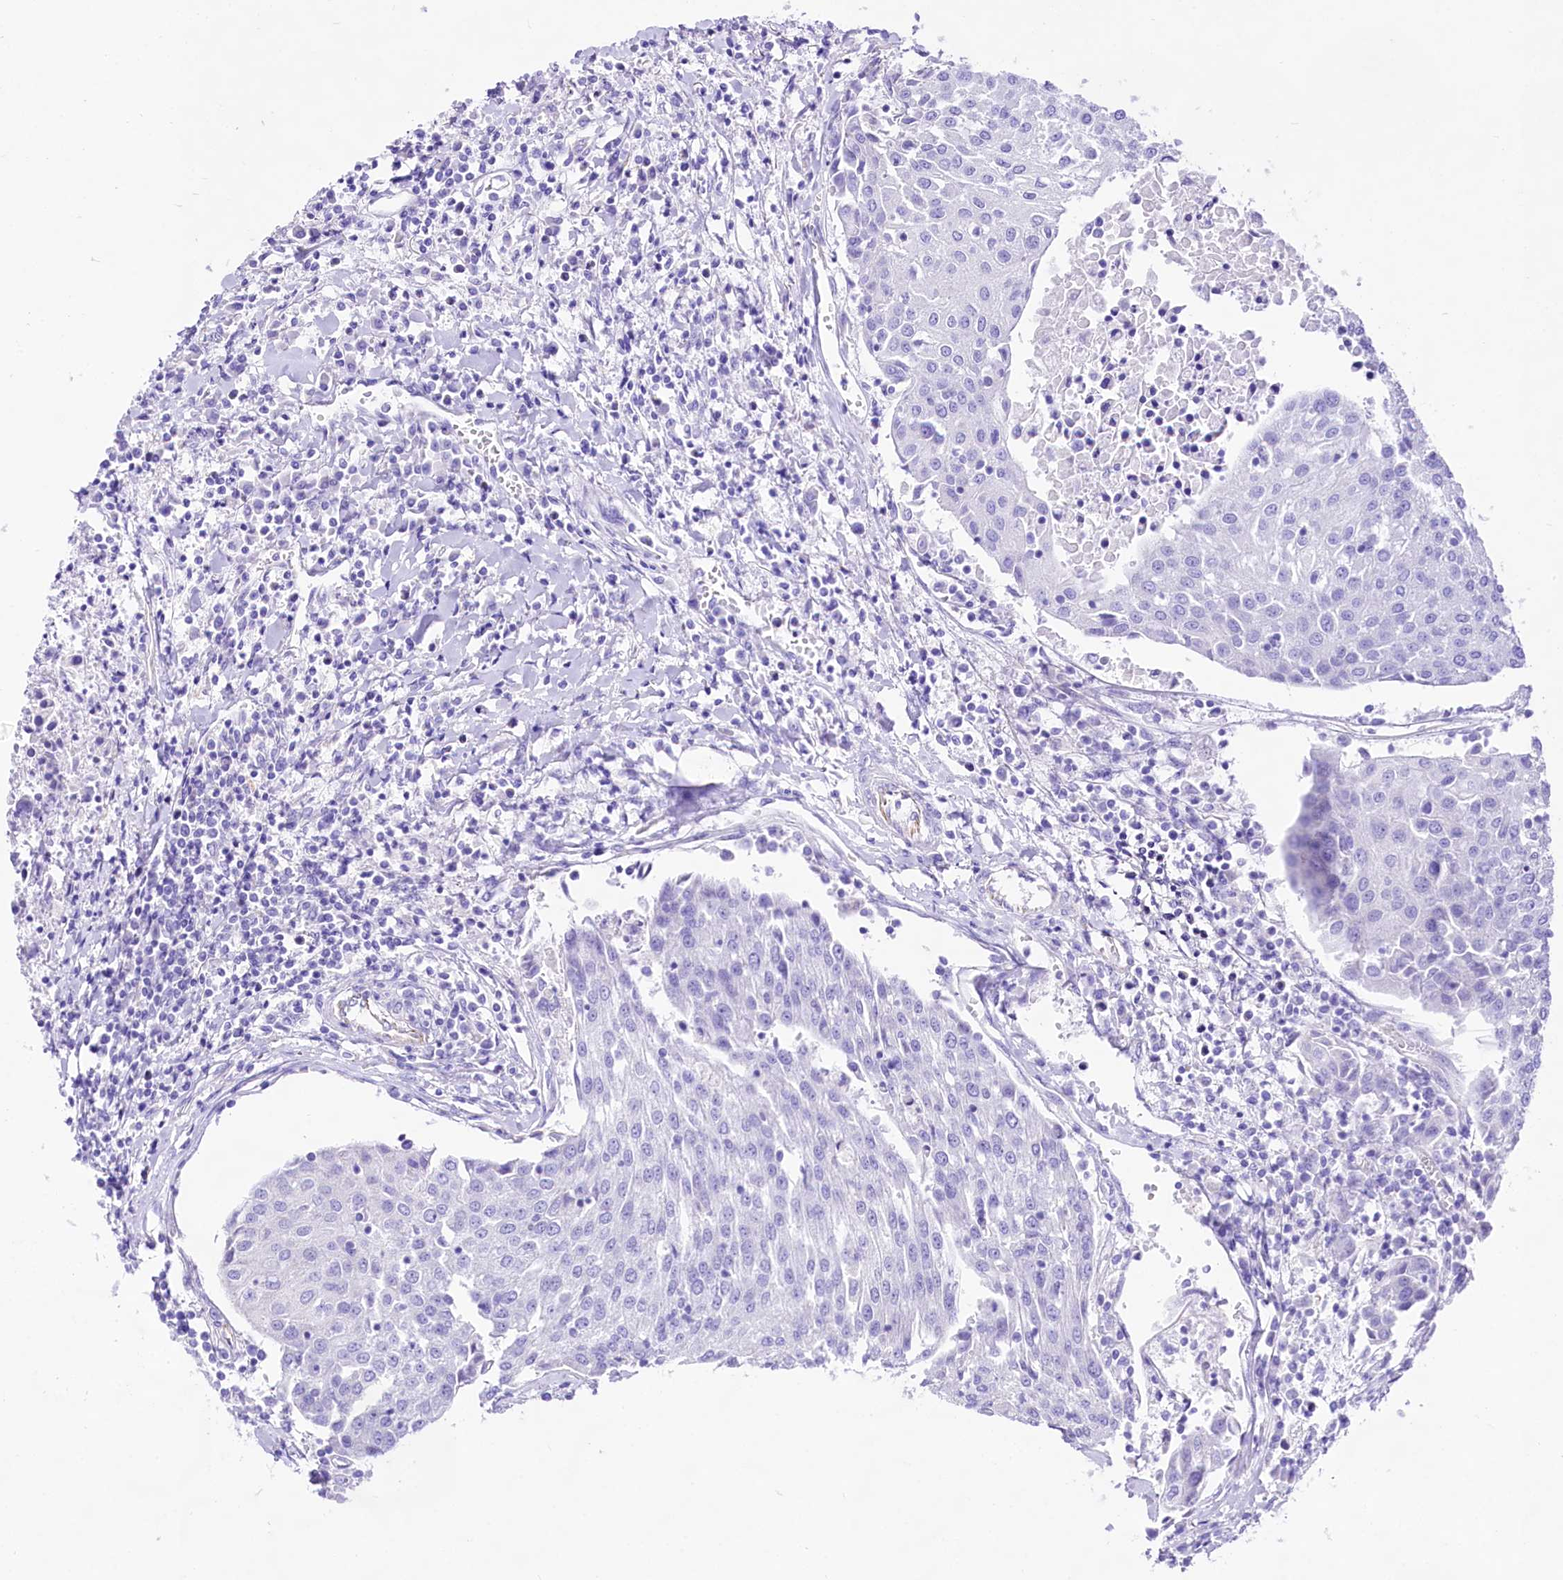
{"staining": {"intensity": "negative", "quantity": "none", "location": "none"}, "tissue": "urothelial cancer", "cell_type": "Tumor cells", "image_type": "cancer", "snomed": [{"axis": "morphology", "description": "Urothelial carcinoma, High grade"}, {"axis": "topography", "description": "Urinary bladder"}], "caption": "The image displays no staining of tumor cells in high-grade urothelial carcinoma.", "gene": "CD99", "patient": {"sex": "female", "age": 85}}